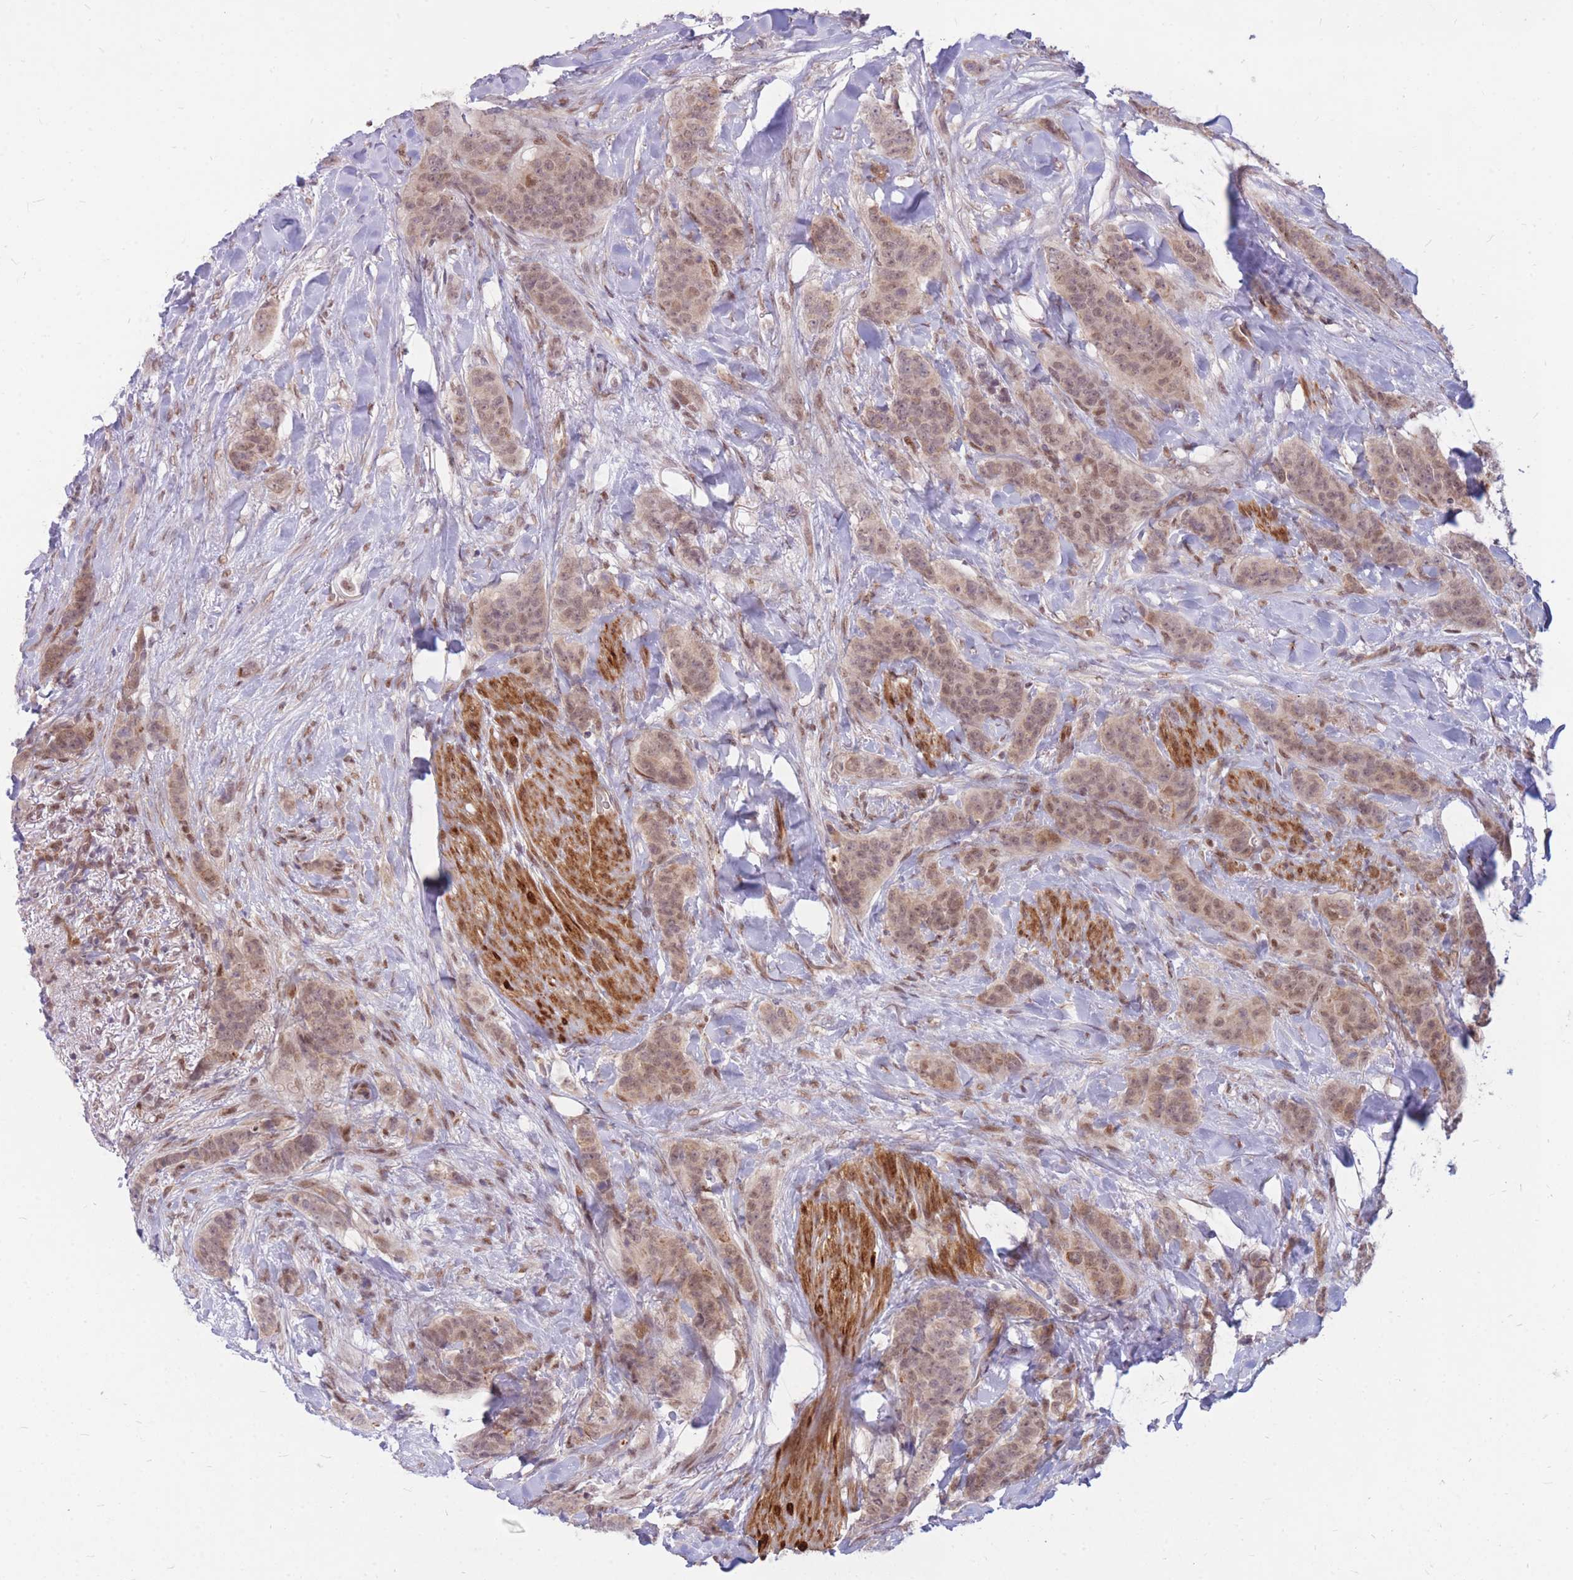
{"staining": {"intensity": "weak", "quantity": ">75%", "location": "nuclear"}, "tissue": "breast cancer", "cell_type": "Tumor cells", "image_type": "cancer", "snomed": [{"axis": "morphology", "description": "Duct carcinoma"}, {"axis": "topography", "description": "Breast"}], "caption": "Immunohistochemistry (IHC) photomicrograph of breast cancer stained for a protein (brown), which exhibits low levels of weak nuclear staining in approximately >75% of tumor cells.", "gene": "ERCC2", "patient": {"sex": "female", "age": 40}}